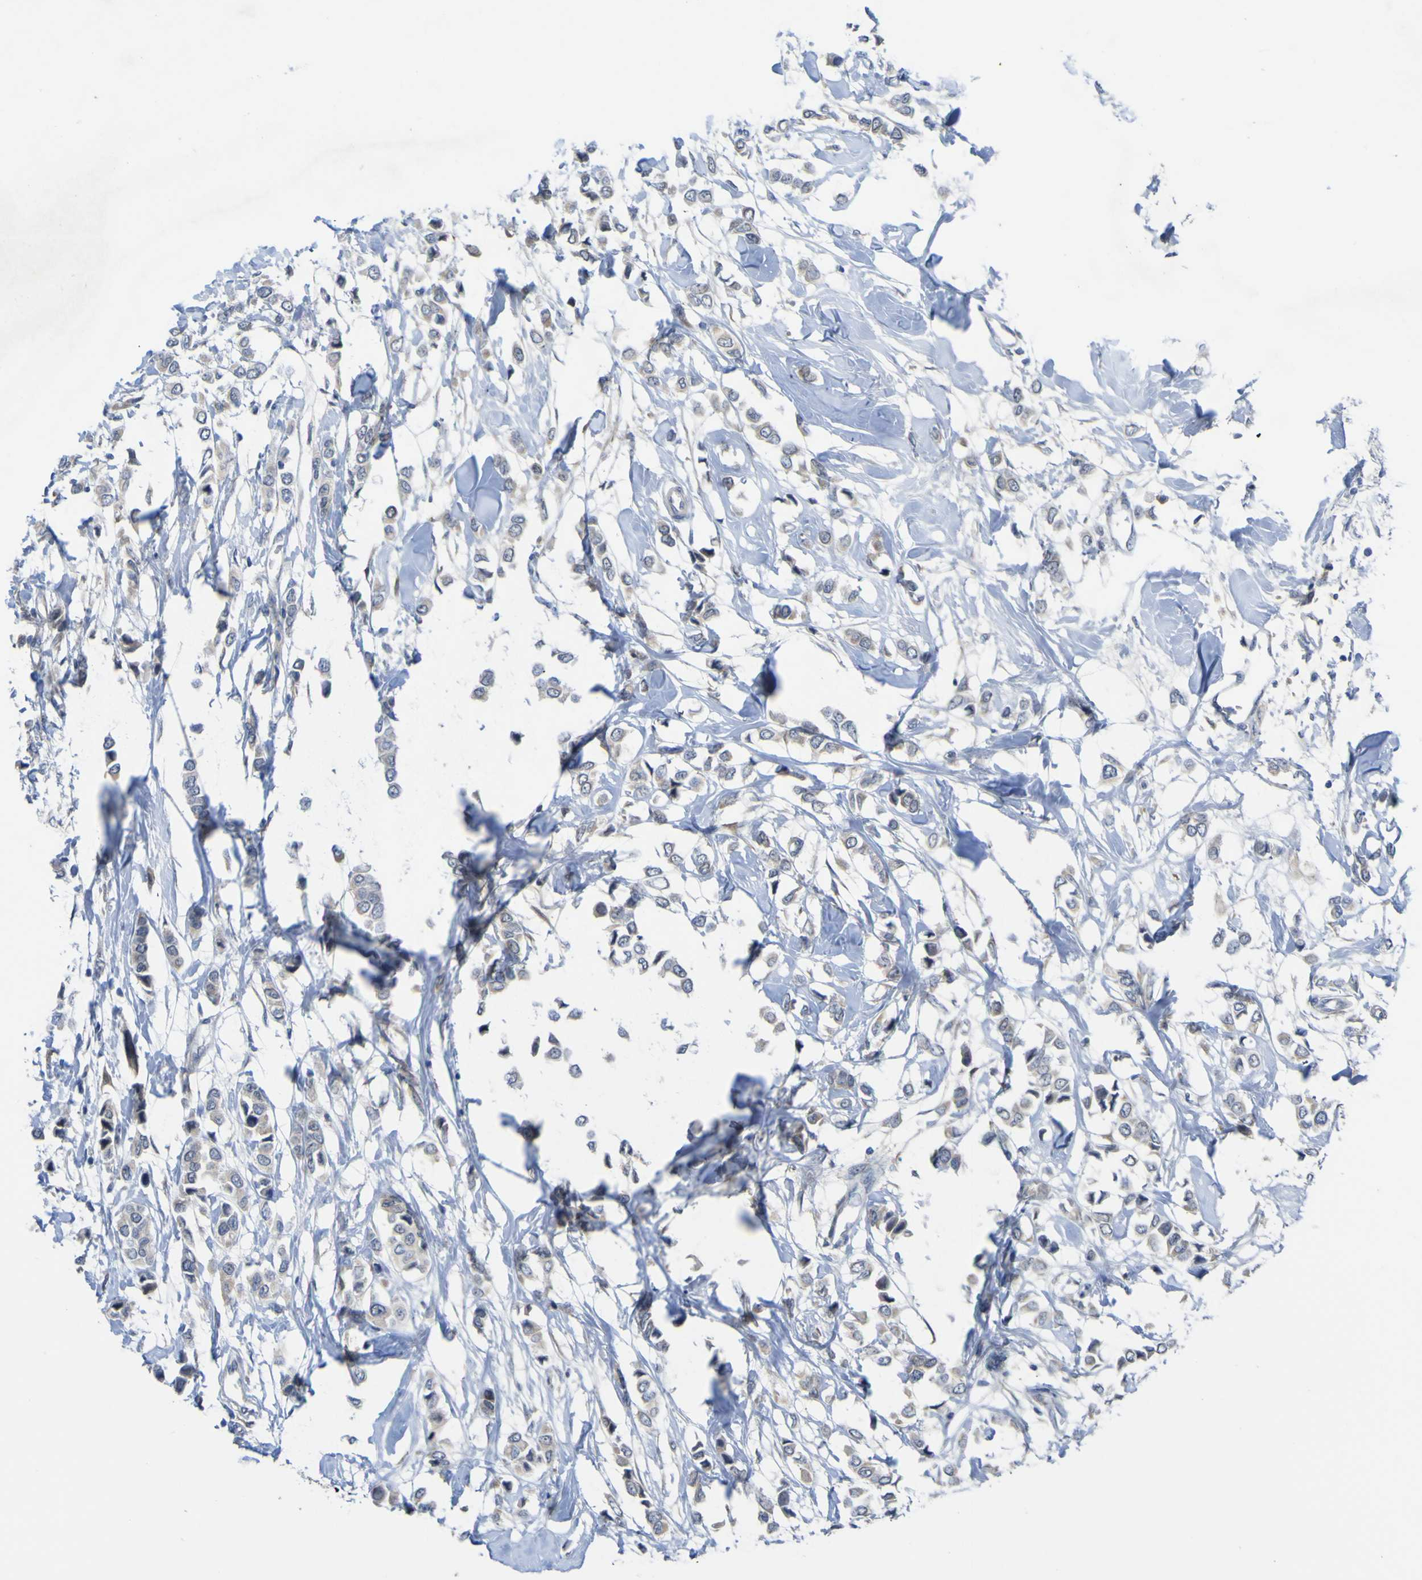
{"staining": {"intensity": "negative", "quantity": "none", "location": "none"}, "tissue": "breast cancer", "cell_type": "Tumor cells", "image_type": "cancer", "snomed": [{"axis": "morphology", "description": "Lobular carcinoma"}, {"axis": "topography", "description": "Breast"}], "caption": "DAB (3,3'-diaminobenzidine) immunohistochemical staining of human breast lobular carcinoma shows no significant staining in tumor cells. (DAB IHC, high magnification).", "gene": "TNFRSF11A", "patient": {"sex": "female", "age": 51}}